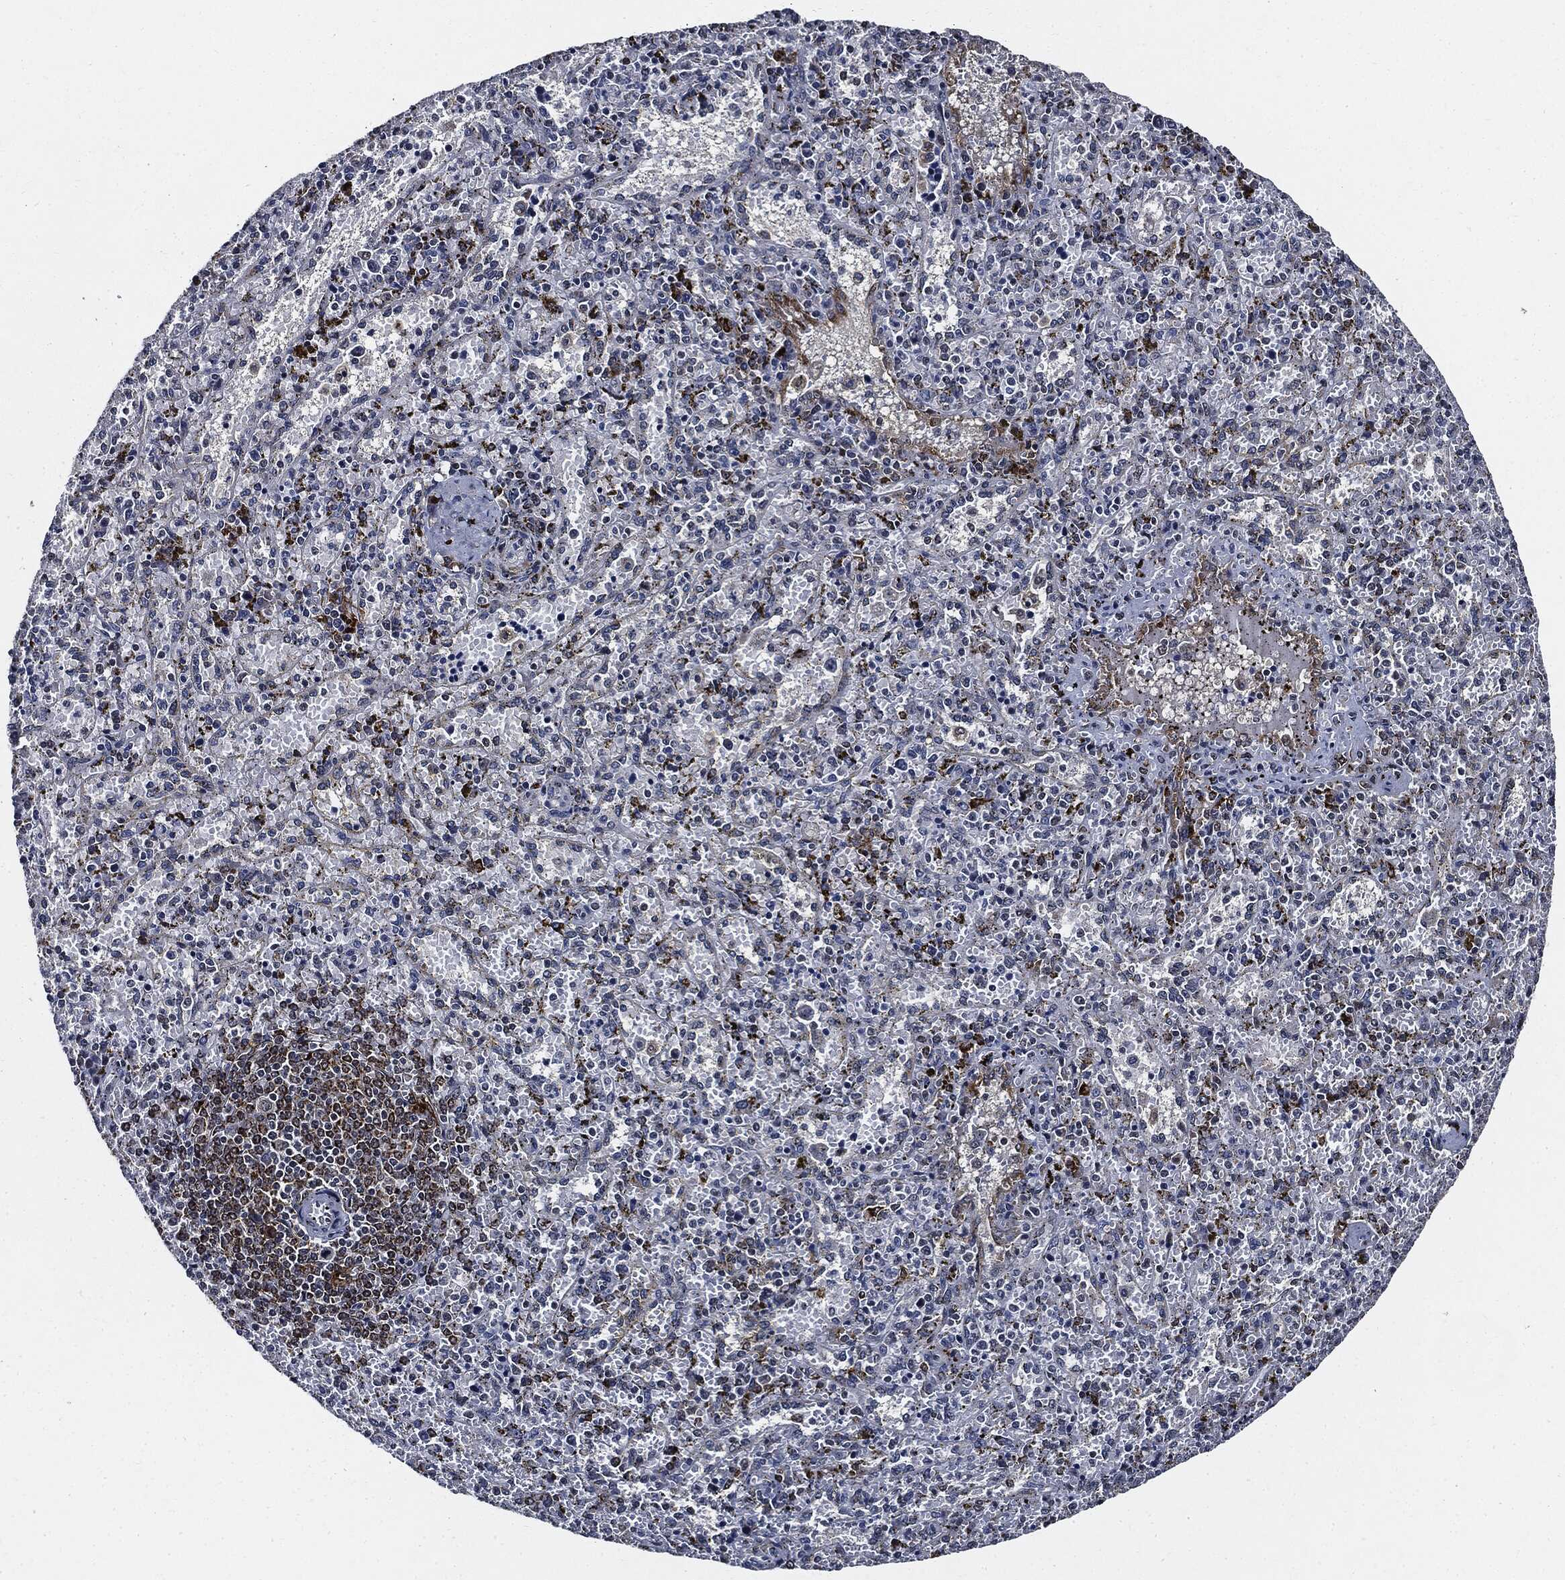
{"staining": {"intensity": "moderate", "quantity": "<25%", "location": "cytoplasmic/membranous"}, "tissue": "spleen", "cell_type": "Cells in red pulp", "image_type": "normal", "snomed": [{"axis": "morphology", "description": "Normal tissue, NOS"}, {"axis": "topography", "description": "Spleen"}], "caption": "High-magnification brightfield microscopy of benign spleen stained with DAB (brown) and counterstained with hematoxylin (blue). cells in red pulp exhibit moderate cytoplasmic/membranous staining is appreciated in approximately<25% of cells.", "gene": "SUGT1", "patient": {"sex": "female", "age": 50}}